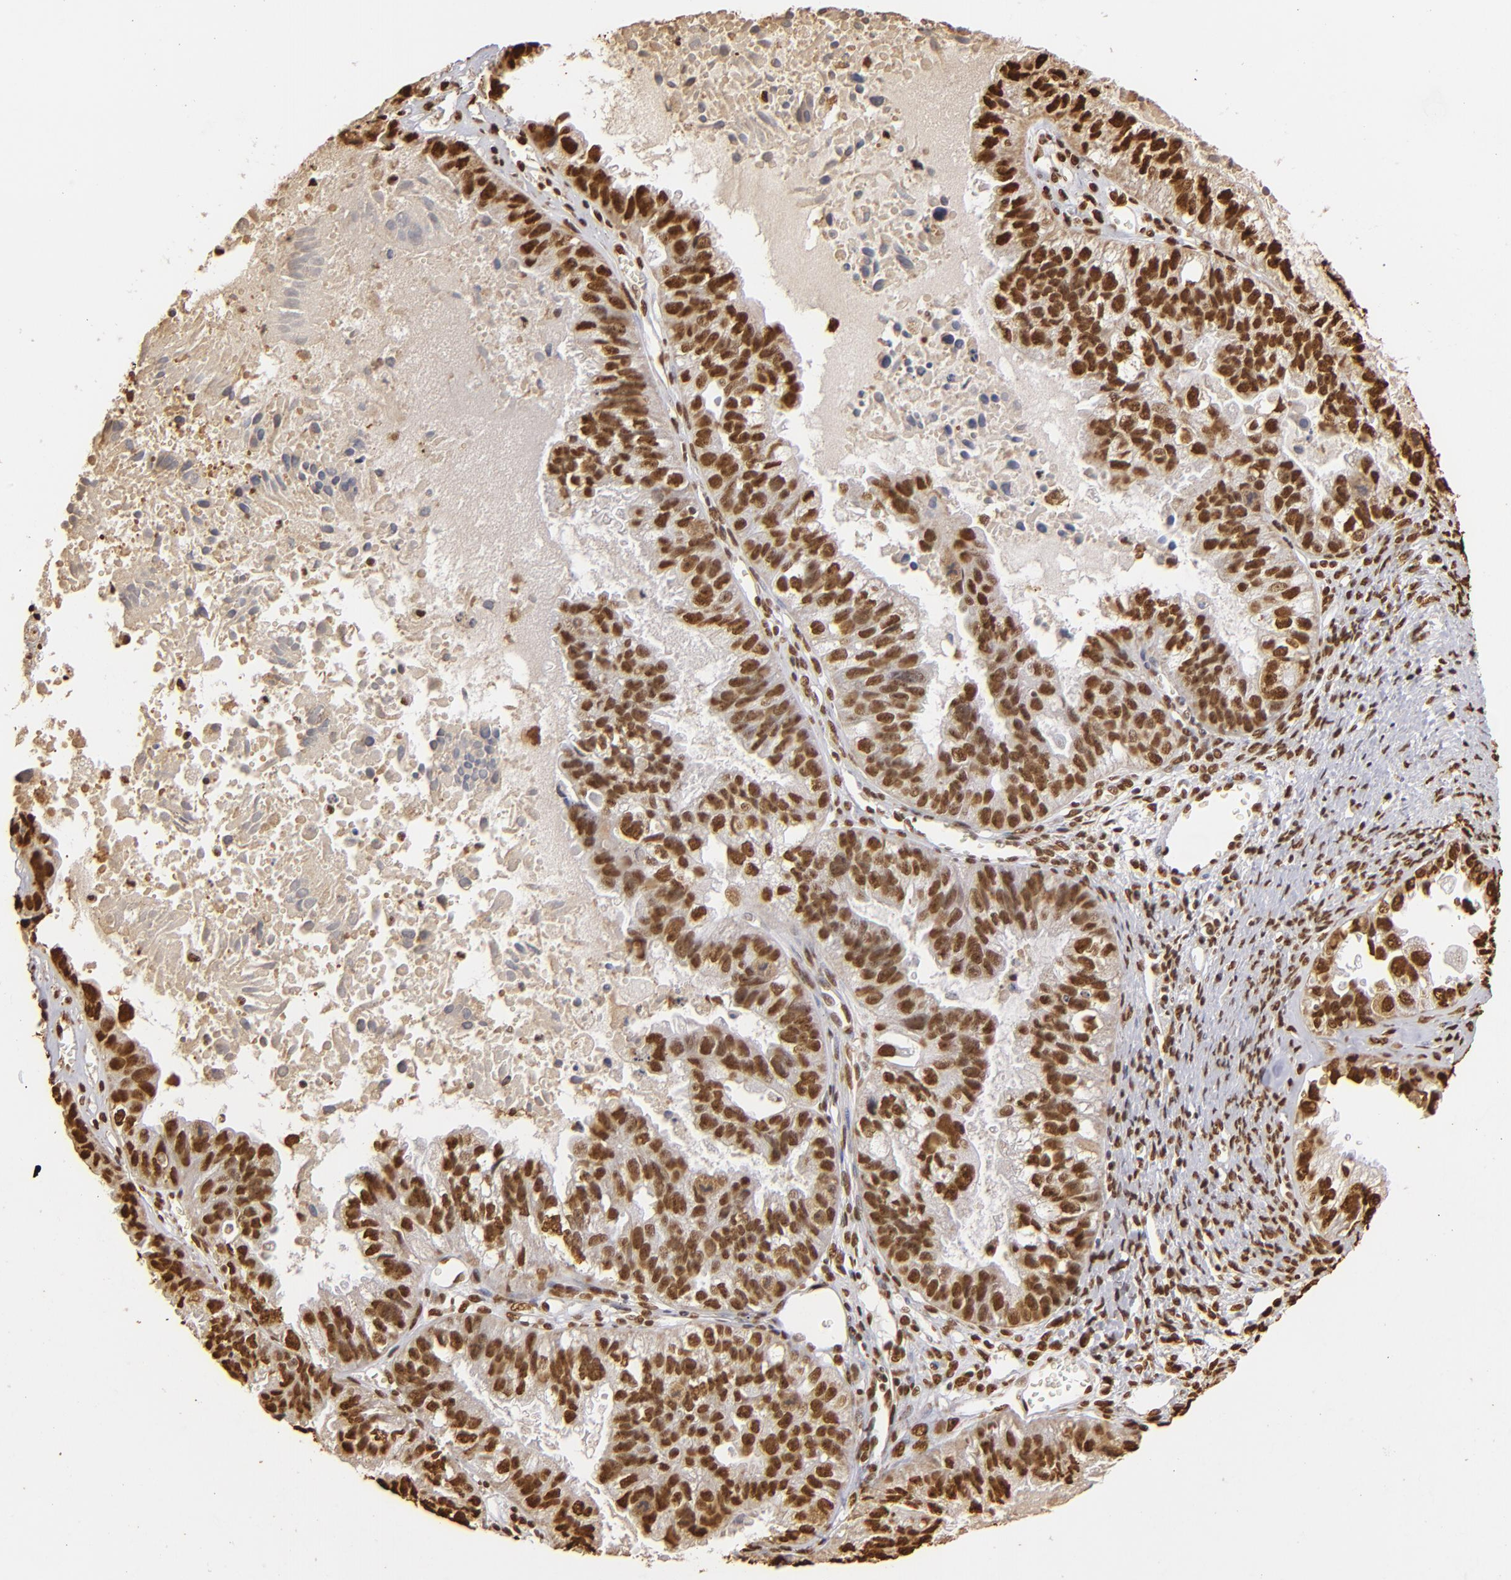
{"staining": {"intensity": "strong", "quantity": ">75%", "location": "nuclear"}, "tissue": "ovarian cancer", "cell_type": "Tumor cells", "image_type": "cancer", "snomed": [{"axis": "morphology", "description": "Carcinoma, endometroid"}, {"axis": "topography", "description": "Ovary"}], "caption": "Endometroid carcinoma (ovarian) was stained to show a protein in brown. There is high levels of strong nuclear positivity in approximately >75% of tumor cells.", "gene": "ILF3", "patient": {"sex": "female", "age": 85}}